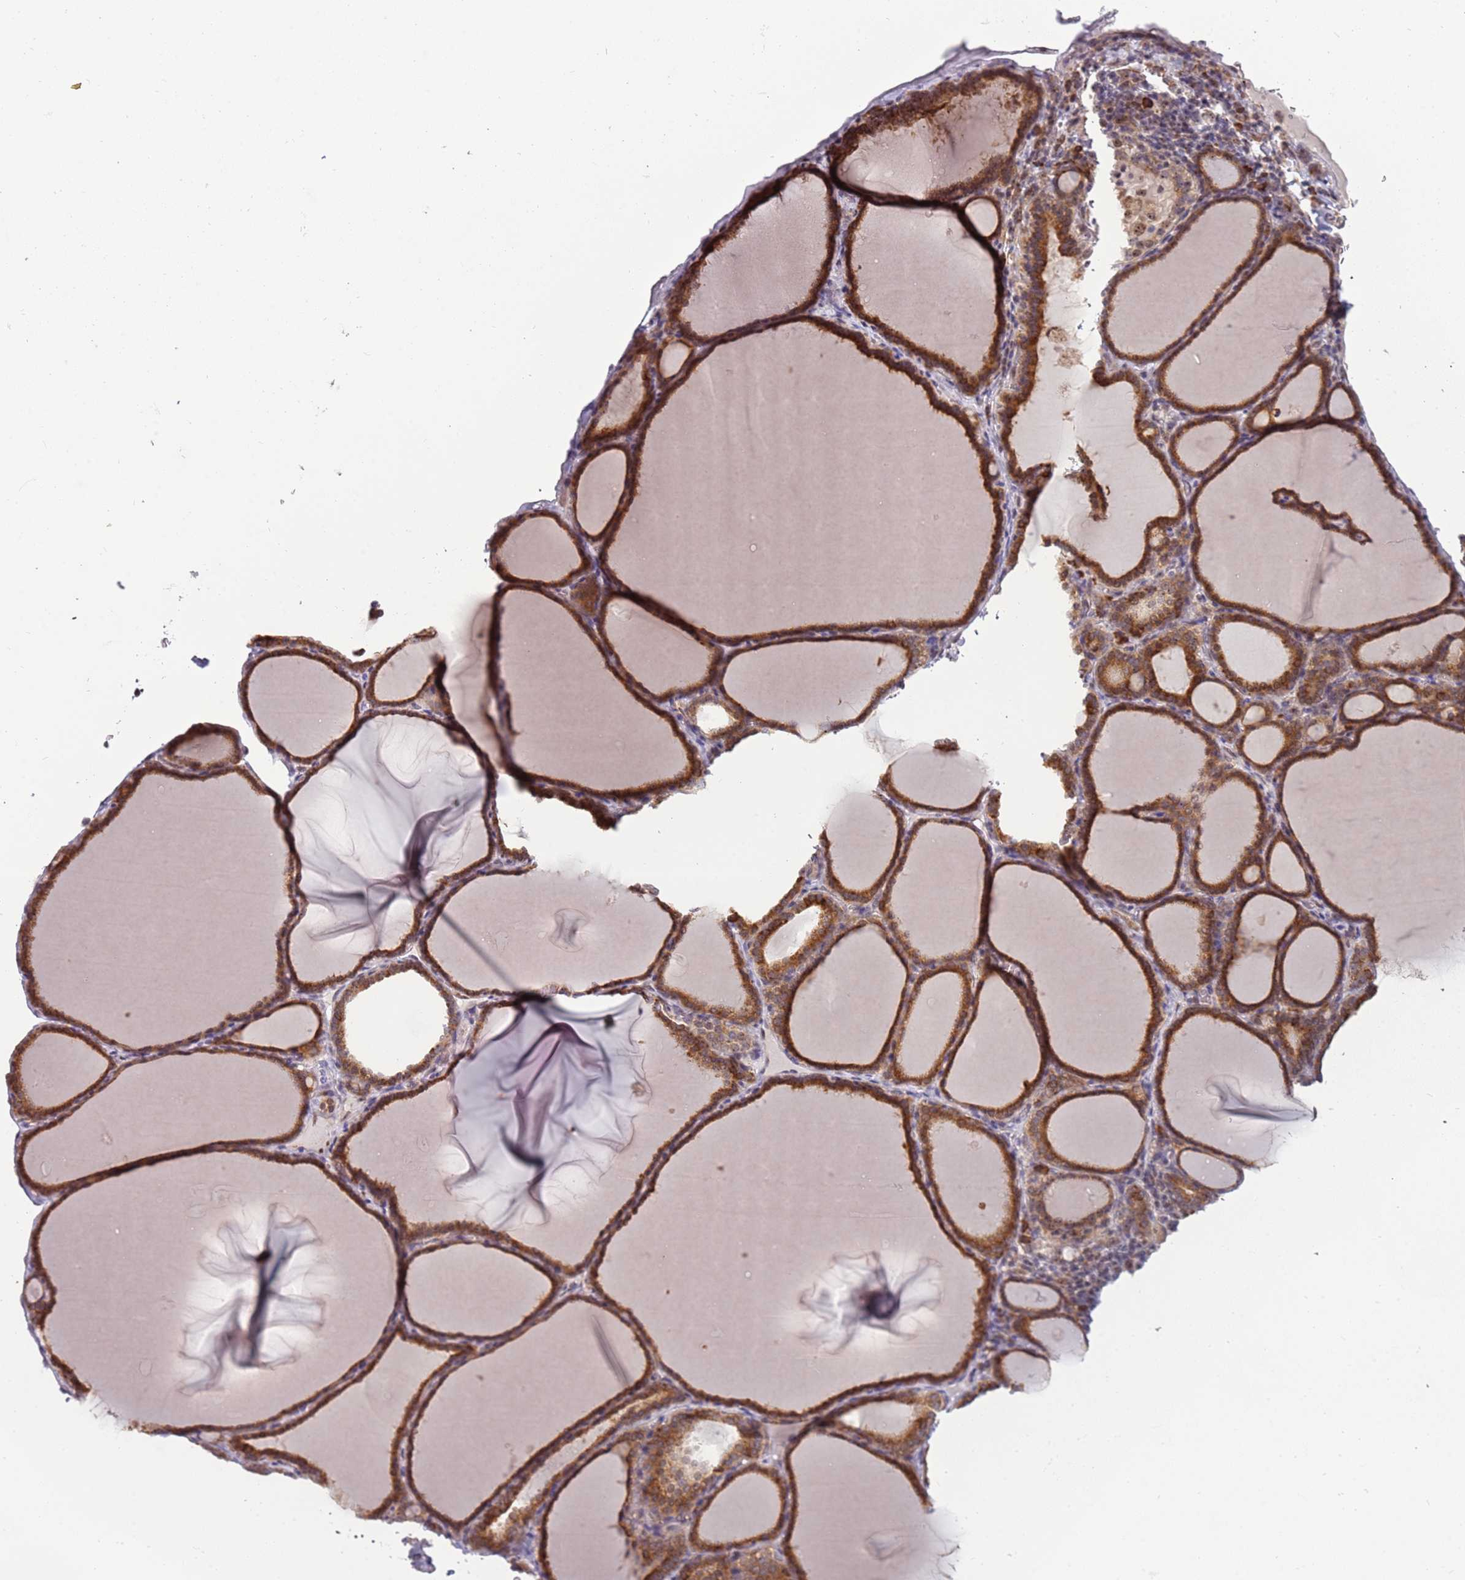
{"staining": {"intensity": "strong", "quantity": ">75%", "location": "cytoplasmic/membranous,nuclear"}, "tissue": "thyroid gland", "cell_type": "Glandular cells", "image_type": "normal", "snomed": [{"axis": "morphology", "description": "Normal tissue, NOS"}, {"axis": "topography", "description": "Thyroid gland"}], "caption": "High-magnification brightfield microscopy of normal thyroid gland stained with DAB (3,3'-diaminobenzidine) (brown) and counterstained with hematoxylin (blue). glandular cells exhibit strong cytoplasmic/membranous,nuclear positivity is seen in about>75% of cells. (DAB IHC with brightfield microscopy, high magnification).", "gene": "UCMA", "patient": {"sex": "female", "age": 39}}